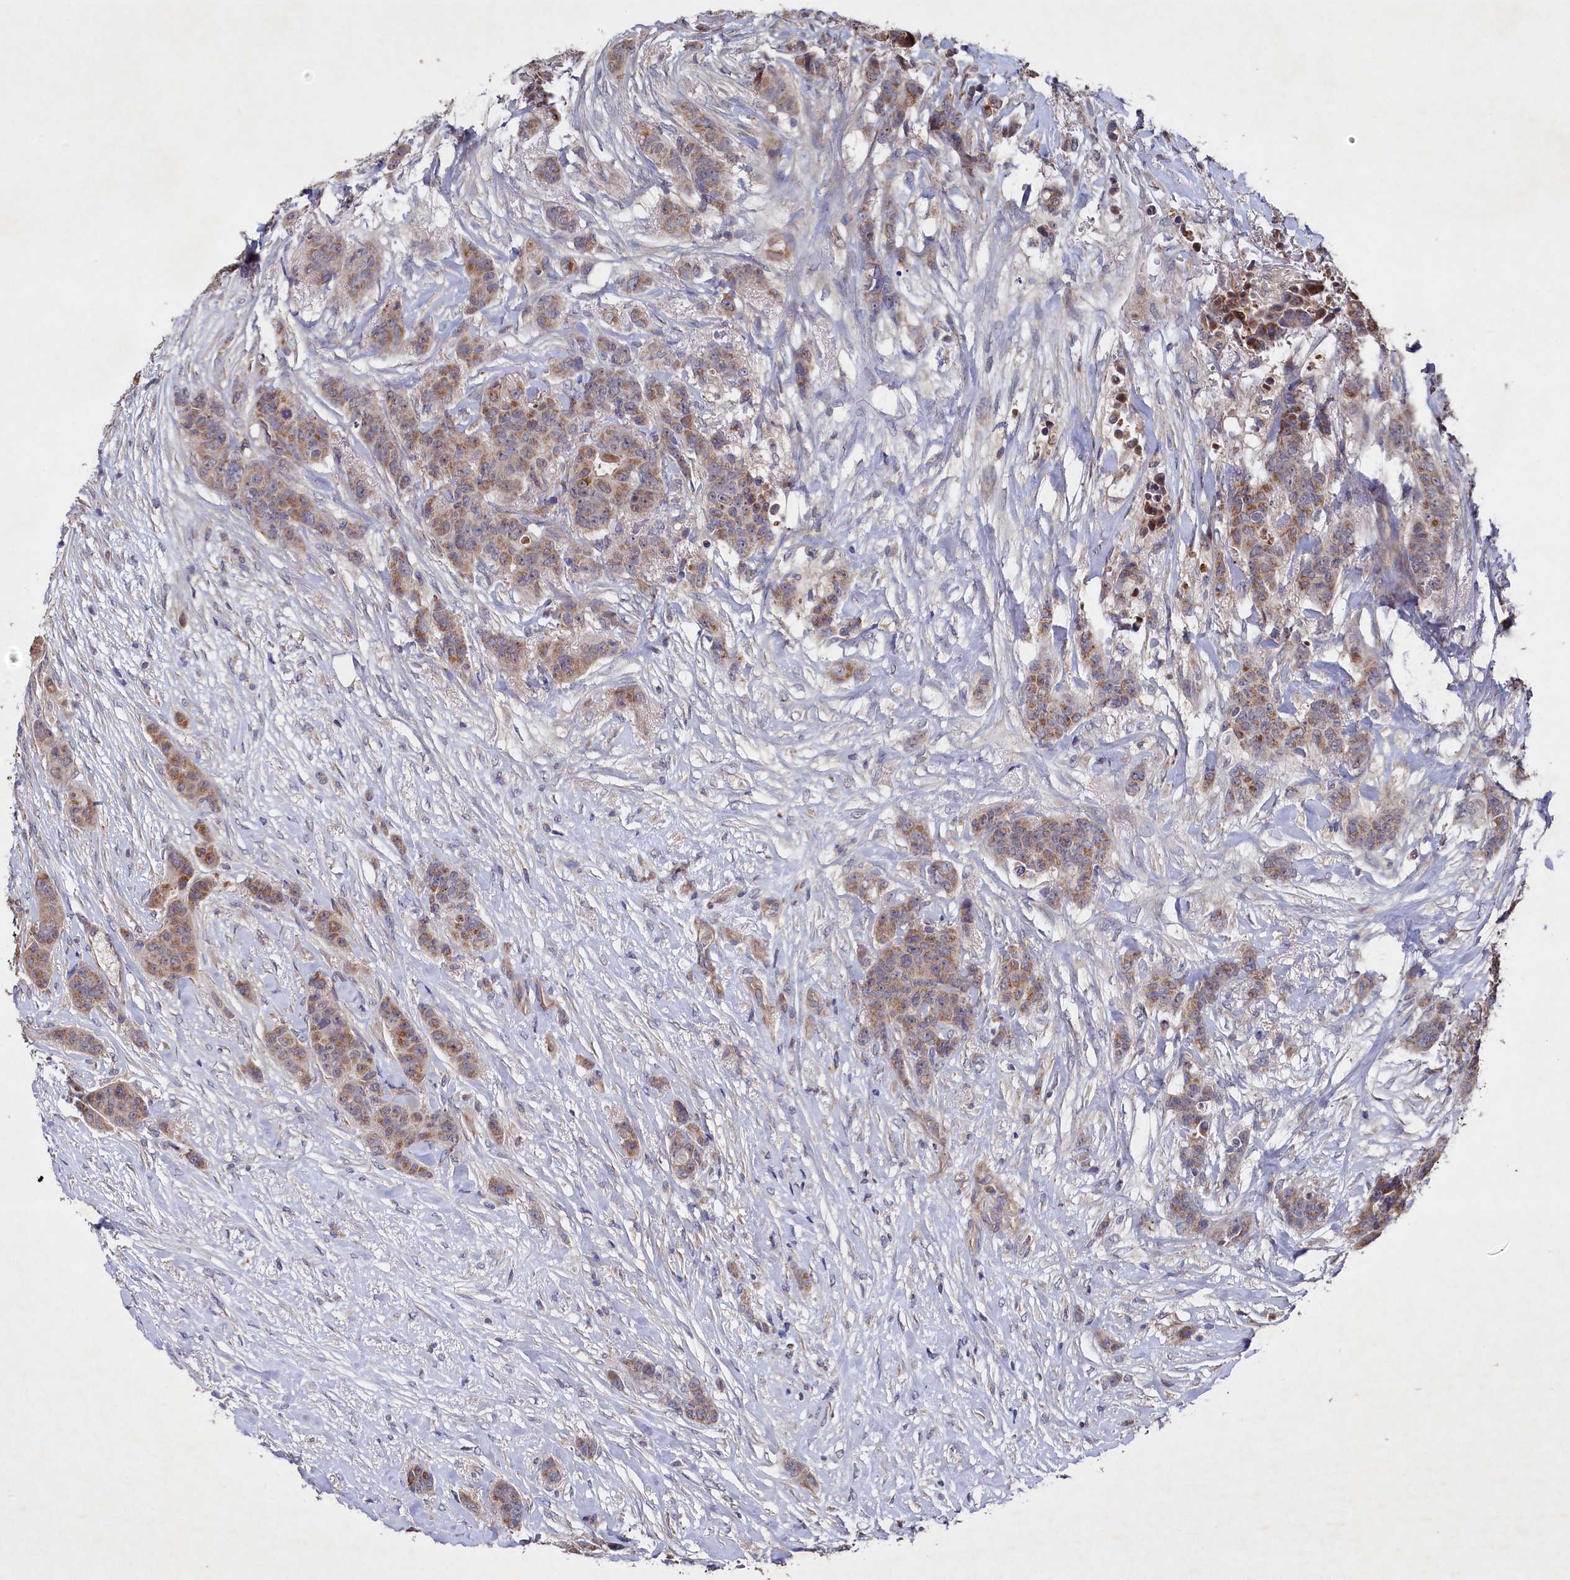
{"staining": {"intensity": "moderate", "quantity": "25%-75%", "location": "cytoplasmic/membranous"}, "tissue": "breast cancer", "cell_type": "Tumor cells", "image_type": "cancer", "snomed": [{"axis": "morphology", "description": "Duct carcinoma"}, {"axis": "topography", "description": "Breast"}], "caption": "Protein staining shows moderate cytoplasmic/membranous expression in about 25%-75% of tumor cells in intraductal carcinoma (breast).", "gene": "SUPV3L1", "patient": {"sex": "female", "age": 40}}